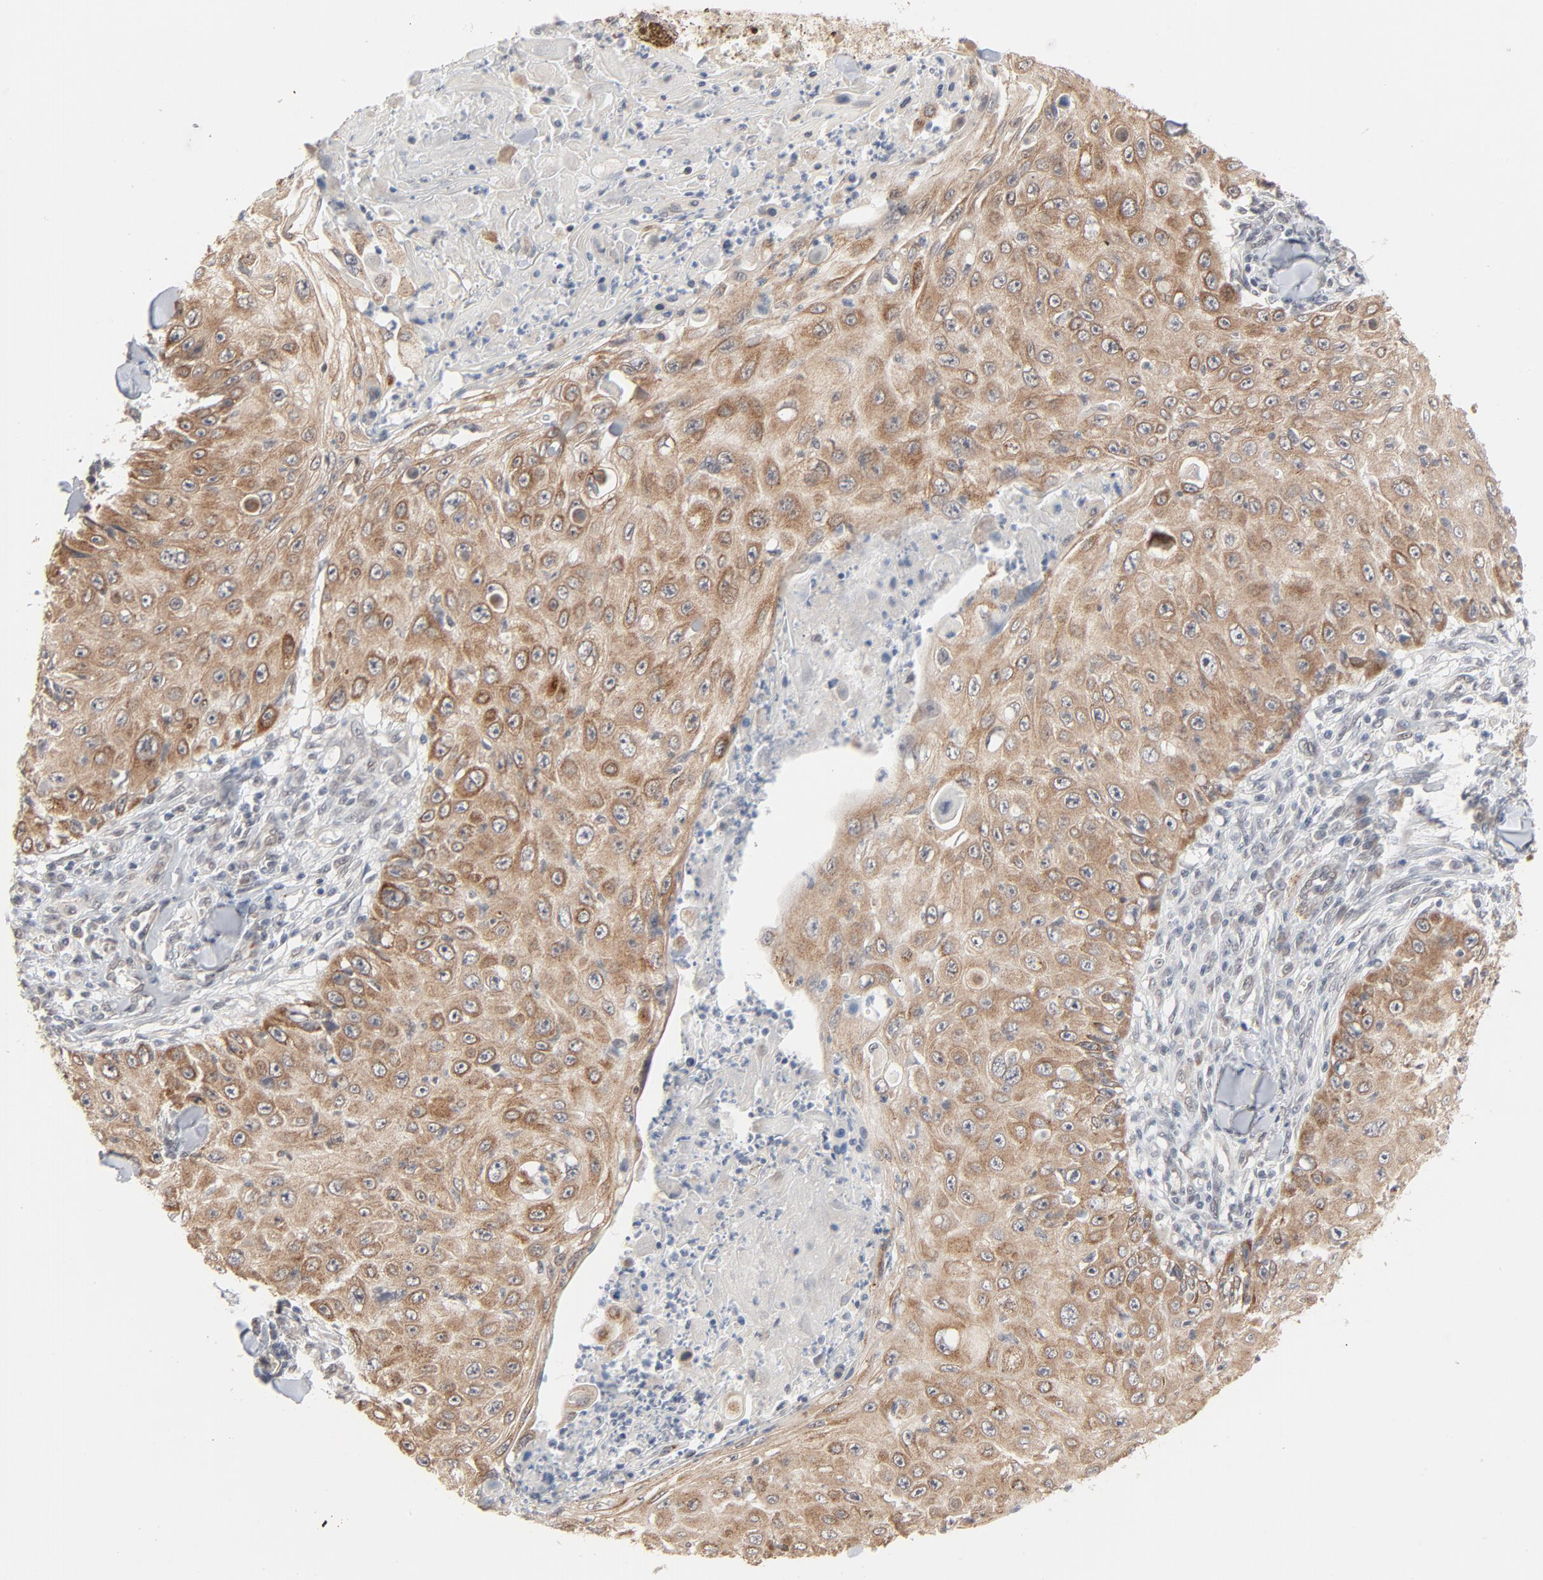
{"staining": {"intensity": "moderate", "quantity": ">75%", "location": "cytoplasmic/membranous"}, "tissue": "skin cancer", "cell_type": "Tumor cells", "image_type": "cancer", "snomed": [{"axis": "morphology", "description": "Squamous cell carcinoma, NOS"}, {"axis": "topography", "description": "Skin"}], "caption": "There is medium levels of moderate cytoplasmic/membranous expression in tumor cells of skin cancer (squamous cell carcinoma), as demonstrated by immunohistochemical staining (brown color).", "gene": "ITPR3", "patient": {"sex": "male", "age": 86}}